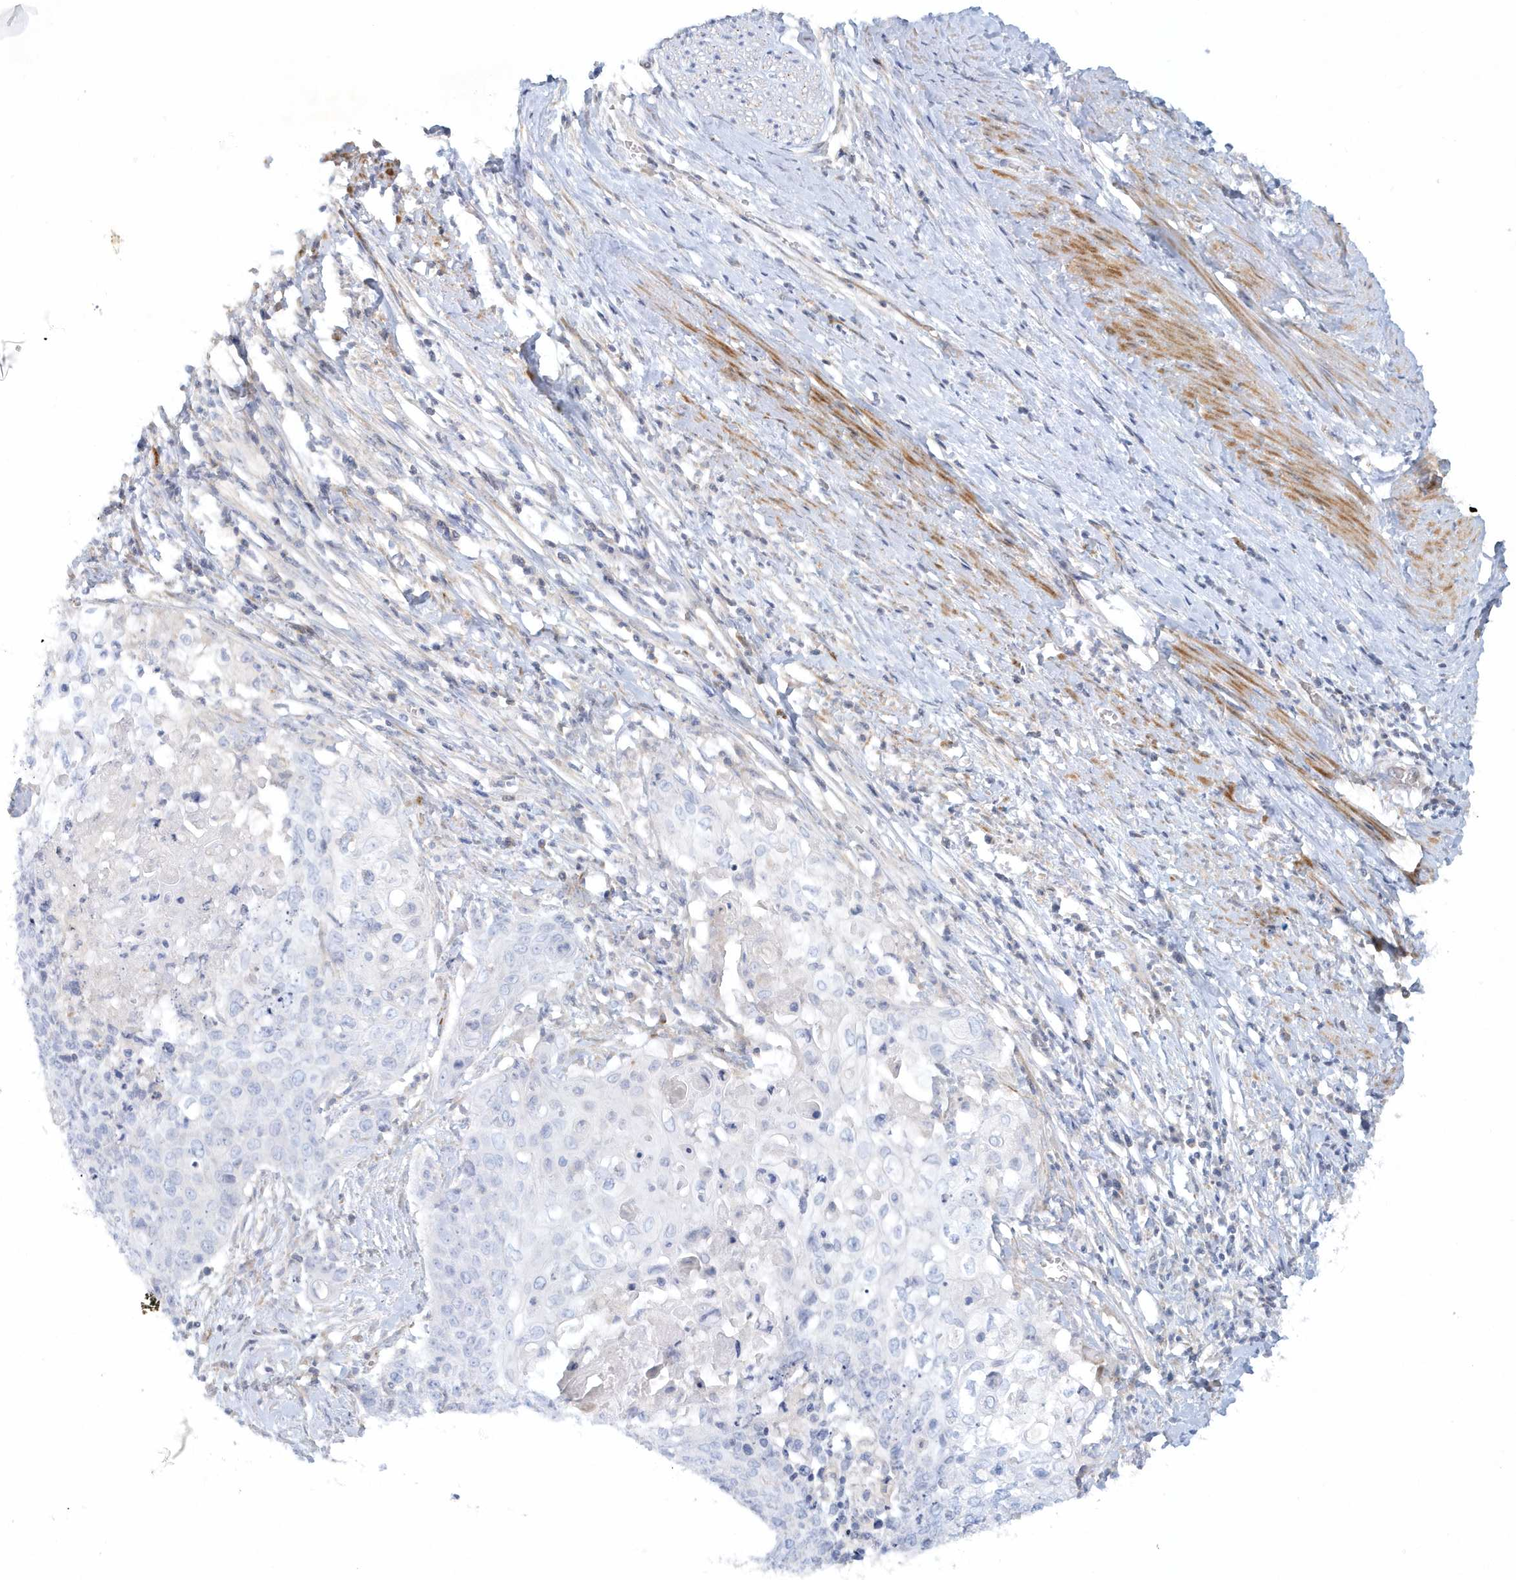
{"staining": {"intensity": "negative", "quantity": "none", "location": "none"}, "tissue": "cervical cancer", "cell_type": "Tumor cells", "image_type": "cancer", "snomed": [{"axis": "morphology", "description": "Squamous cell carcinoma, NOS"}, {"axis": "topography", "description": "Cervix"}], "caption": "The IHC micrograph has no significant positivity in tumor cells of cervical cancer tissue. (Brightfield microscopy of DAB IHC at high magnification).", "gene": "DNAH1", "patient": {"sex": "female", "age": 39}}